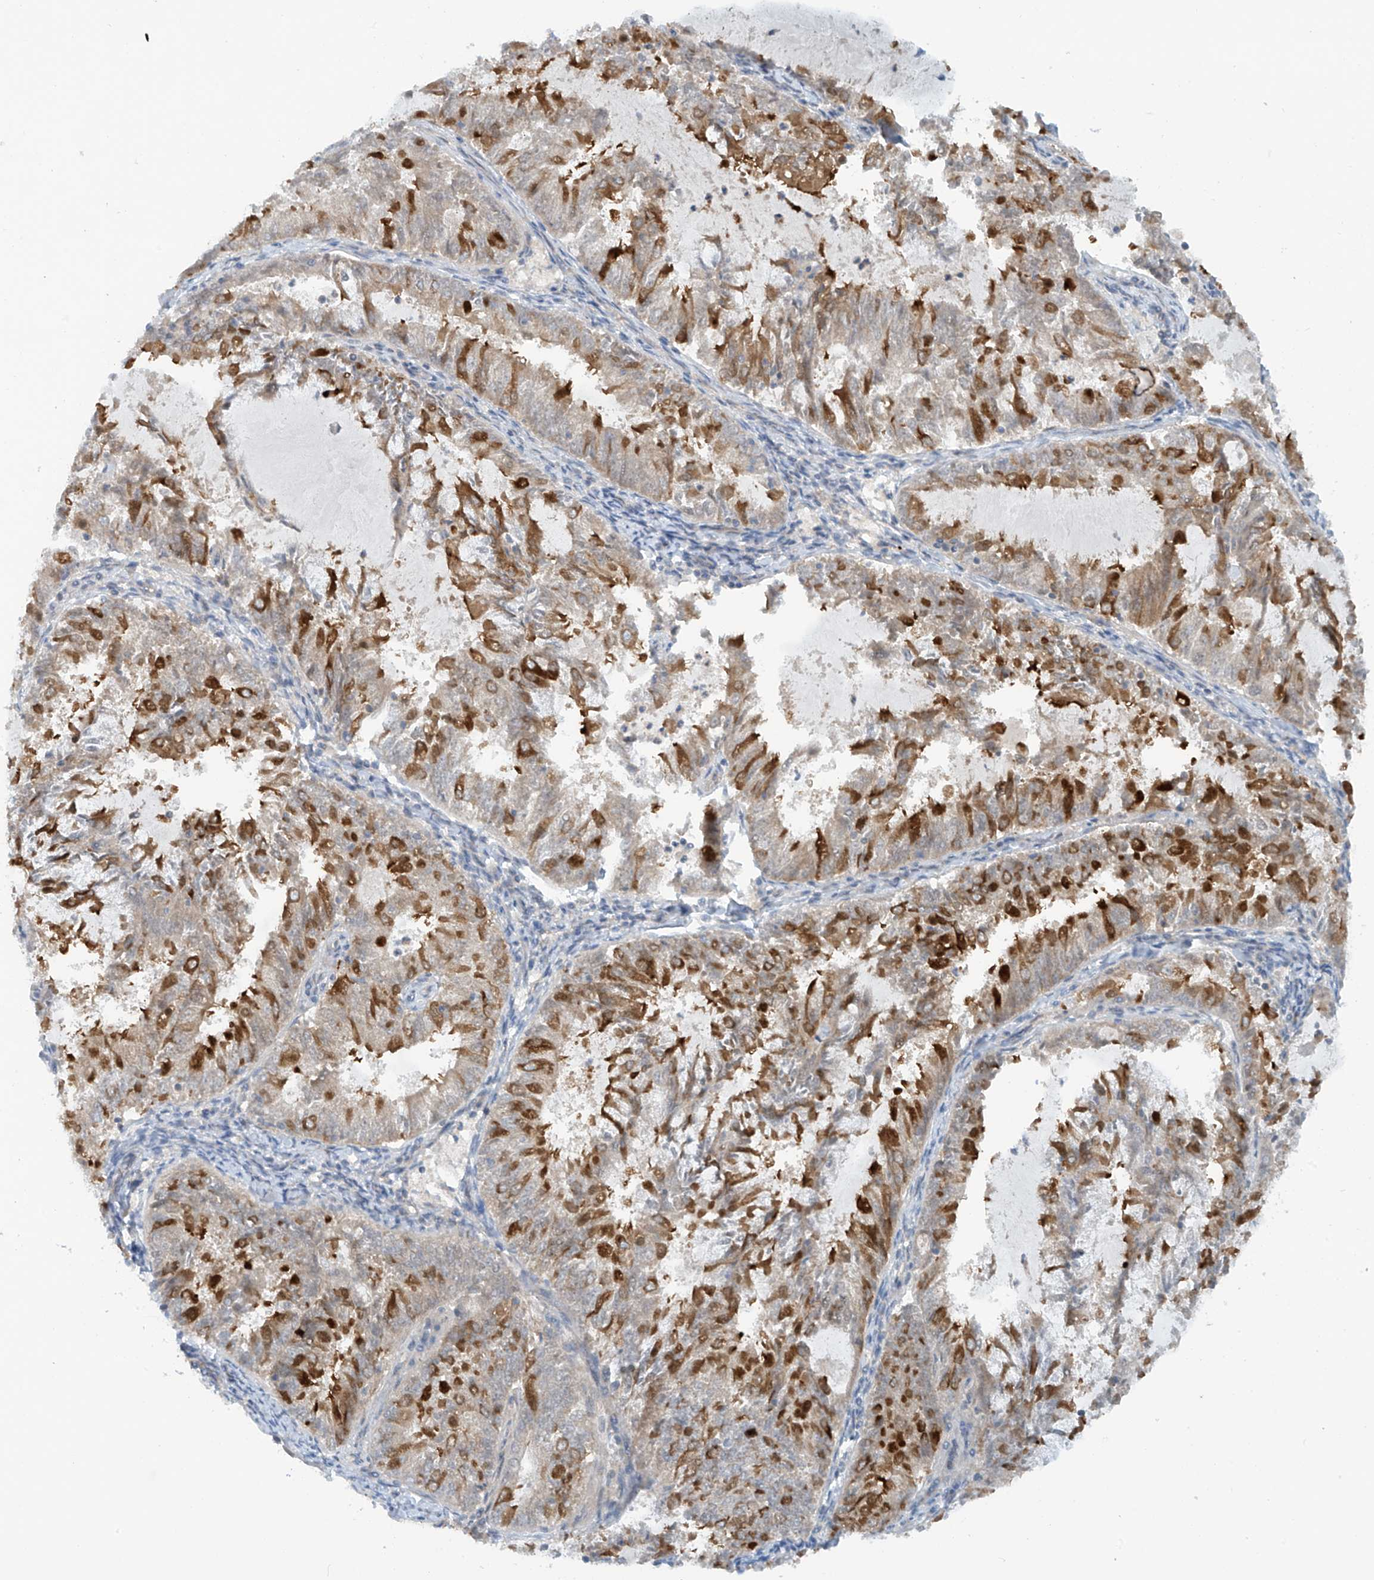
{"staining": {"intensity": "moderate", "quantity": "25%-75%", "location": "cytoplasmic/membranous"}, "tissue": "endometrial cancer", "cell_type": "Tumor cells", "image_type": "cancer", "snomed": [{"axis": "morphology", "description": "Adenocarcinoma, NOS"}, {"axis": "topography", "description": "Endometrium"}], "caption": "IHC histopathology image of endometrial cancer stained for a protein (brown), which reveals medium levels of moderate cytoplasmic/membranous expression in approximately 25%-75% of tumor cells.", "gene": "FSD1L", "patient": {"sex": "female", "age": 57}}